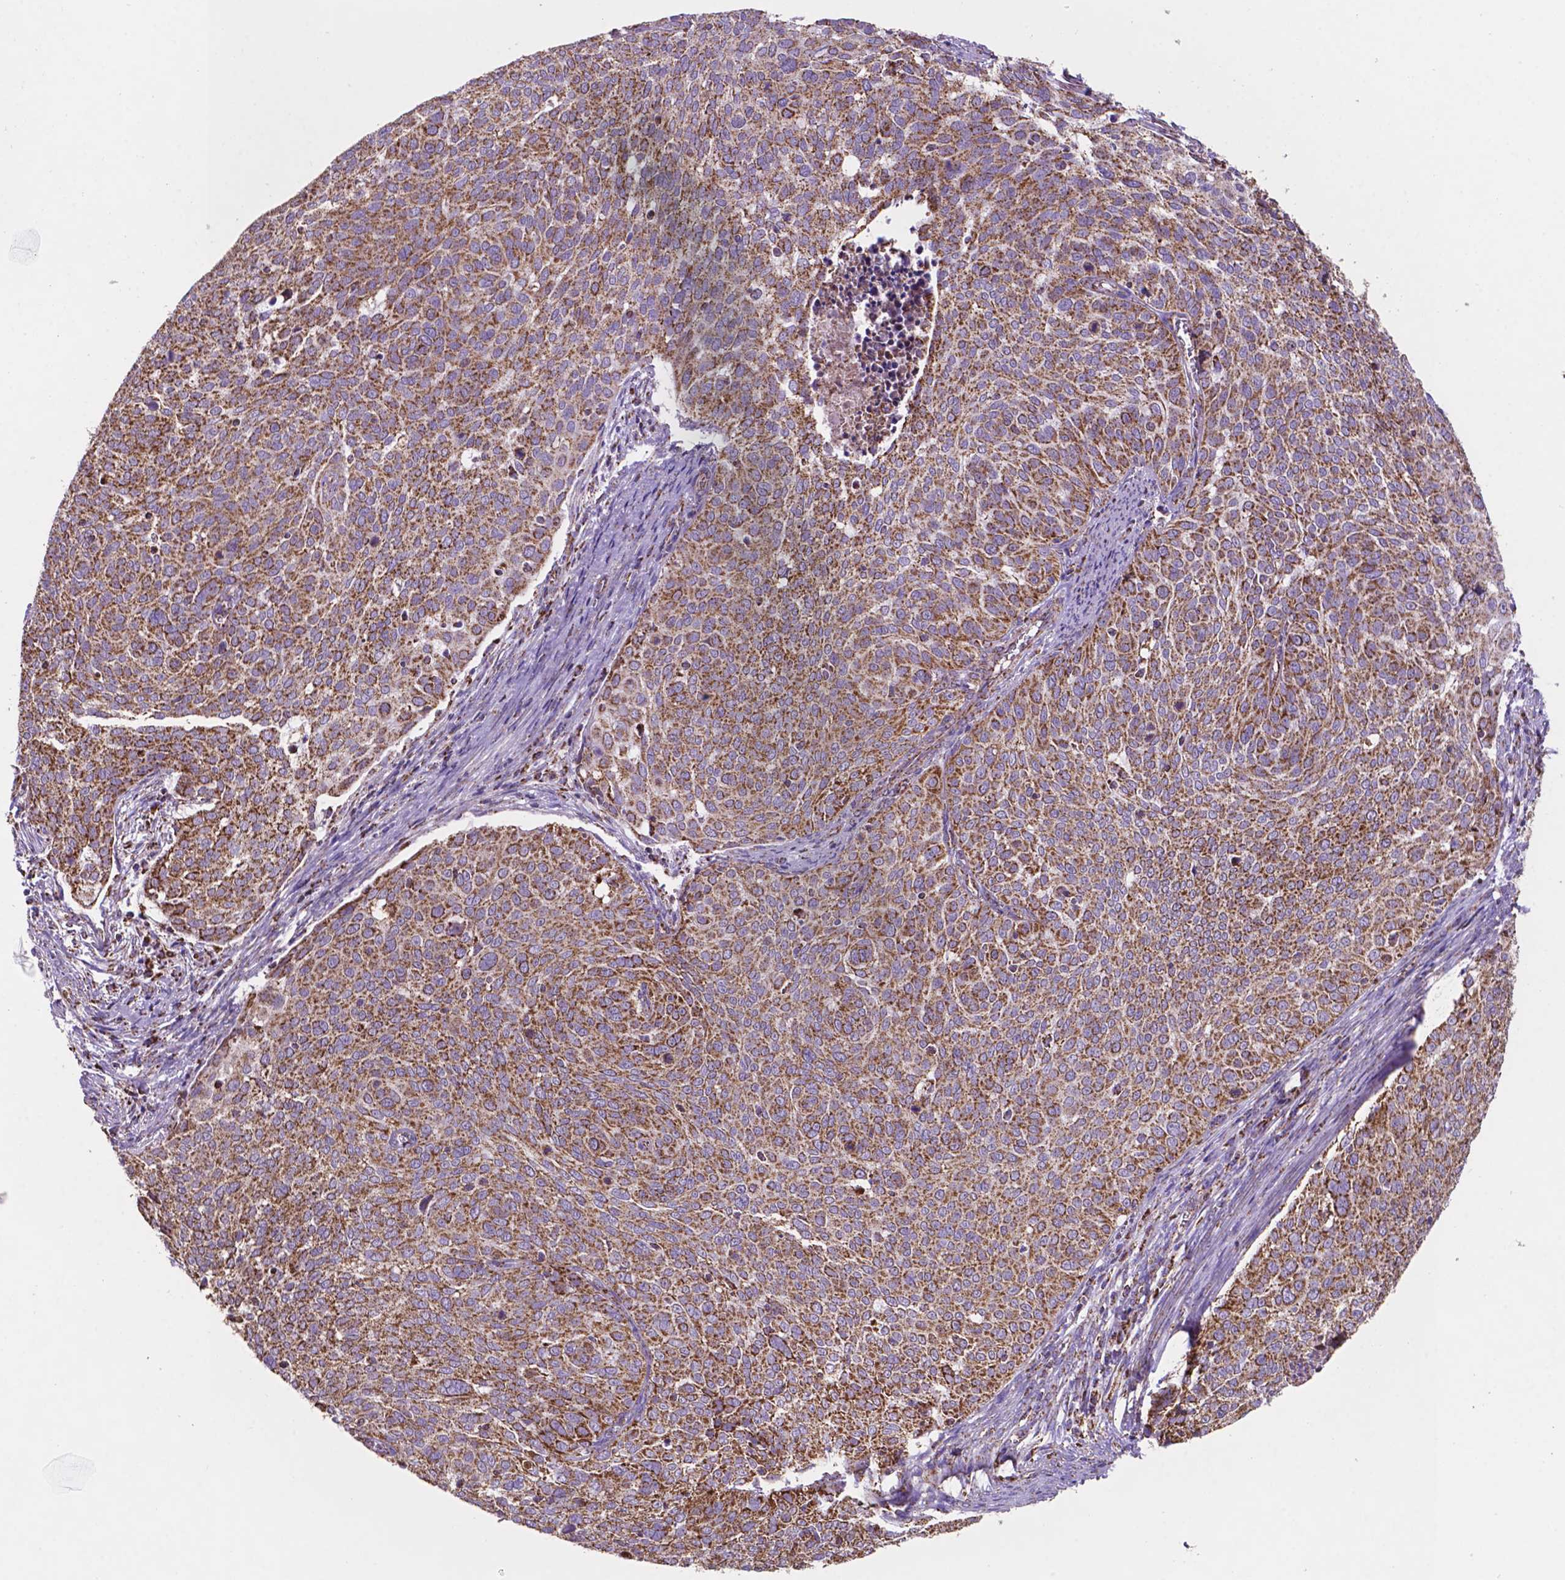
{"staining": {"intensity": "moderate", "quantity": ">75%", "location": "cytoplasmic/membranous"}, "tissue": "cervical cancer", "cell_type": "Tumor cells", "image_type": "cancer", "snomed": [{"axis": "morphology", "description": "Squamous cell carcinoma, NOS"}, {"axis": "topography", "description": "Cervix"}], "caption": "Cervical cancer stained with DAB immunohistochemistry demonstrates medium levels of moderate cytoplasmic/membranous expression in about >75% of tumor cells.", "gene": "HSPD1", "patient": {"sex": "female", "age": 39}}